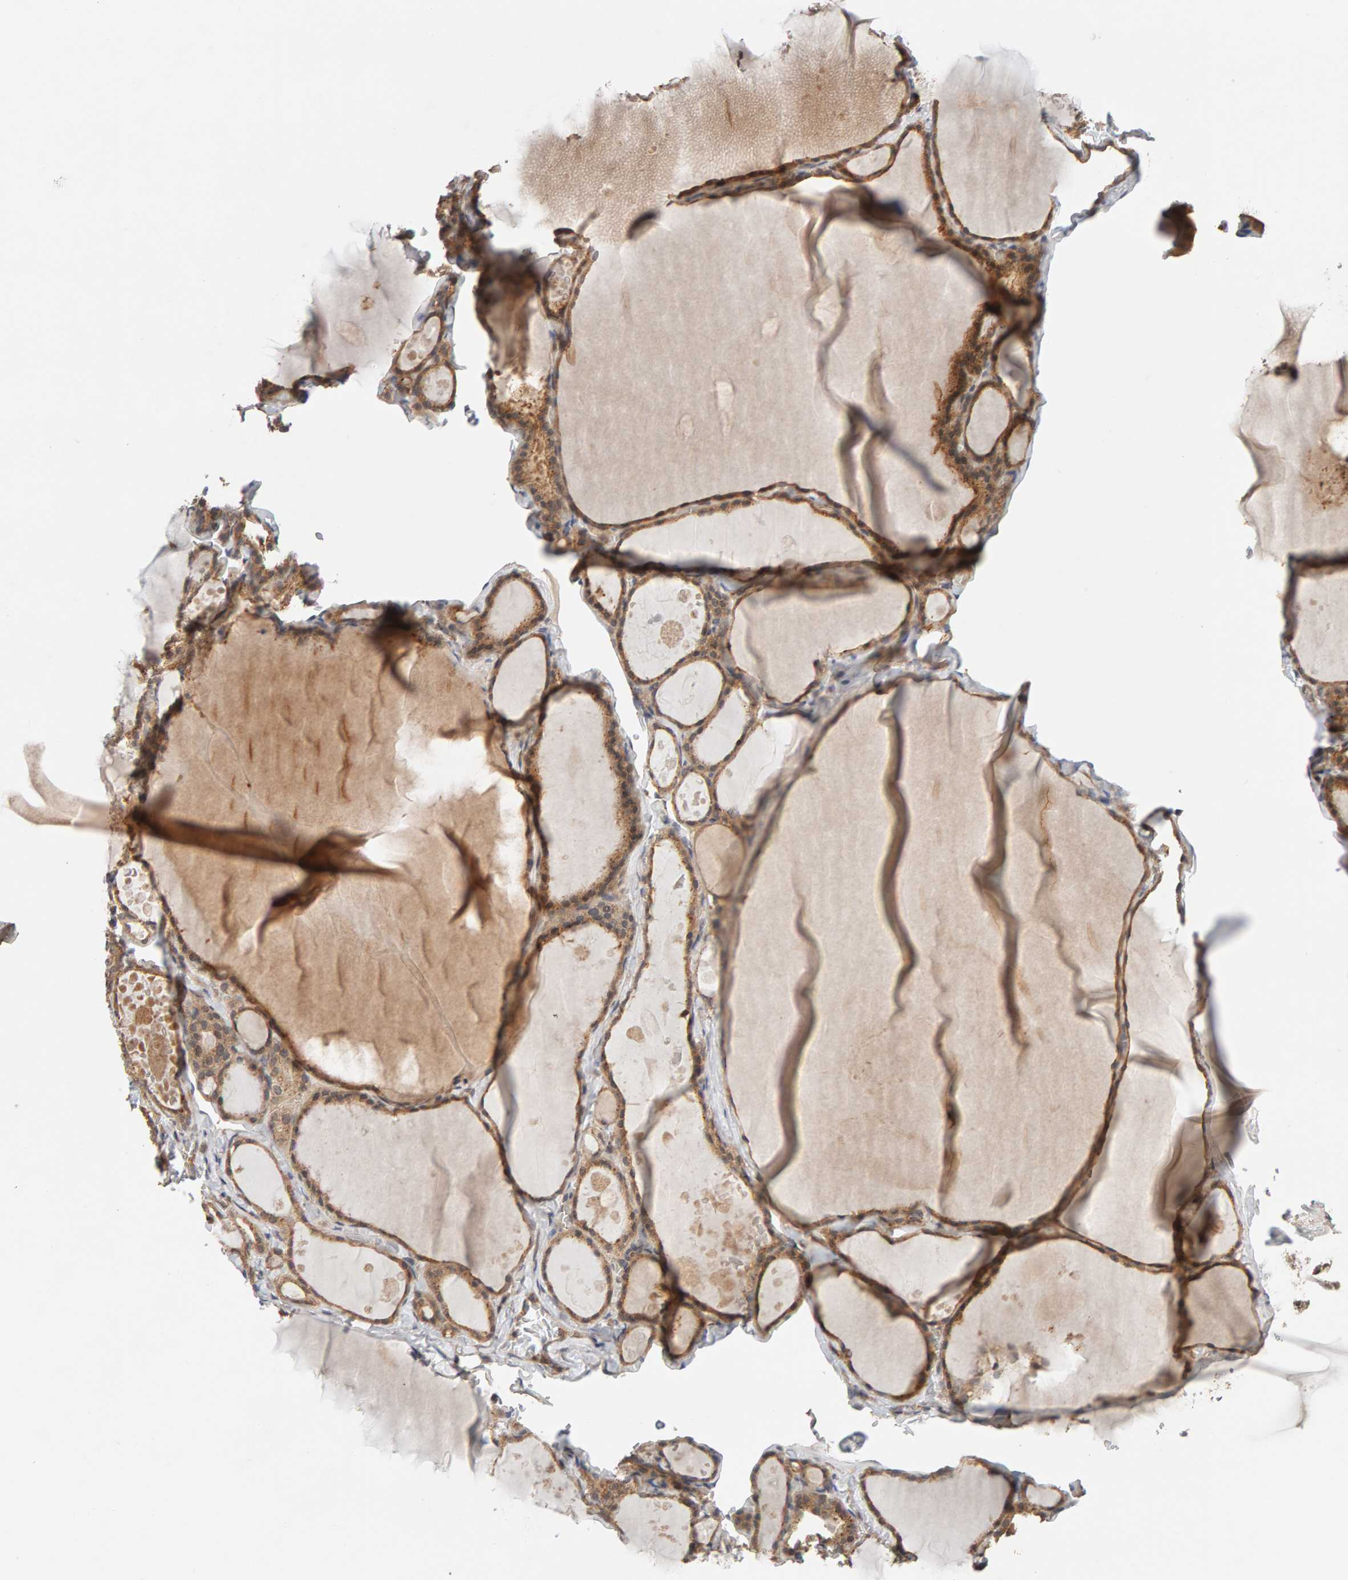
{"staining": {"intensity": "moderate", "quantity": ">75%", "location": "cytoplasmic/membranous"}, "tissue": "thyroid gland", "cell_type": "Glandular cells", "image_type": "normal", "snomed": [{"axis": "morphology", "description": "Normal tissue, NOS"}, {"axis": "topography", "description": "Thyroid gland"}], "caption": "Protein expression analysis of unremarkable human thyroid gland reveals moderate cytoplasmic/membranous staining in about >75% of glandular cells. Nuclei are stained in blue.", "gene": "DNAJC7", "patient": {"sex": "male", "age": 56}}